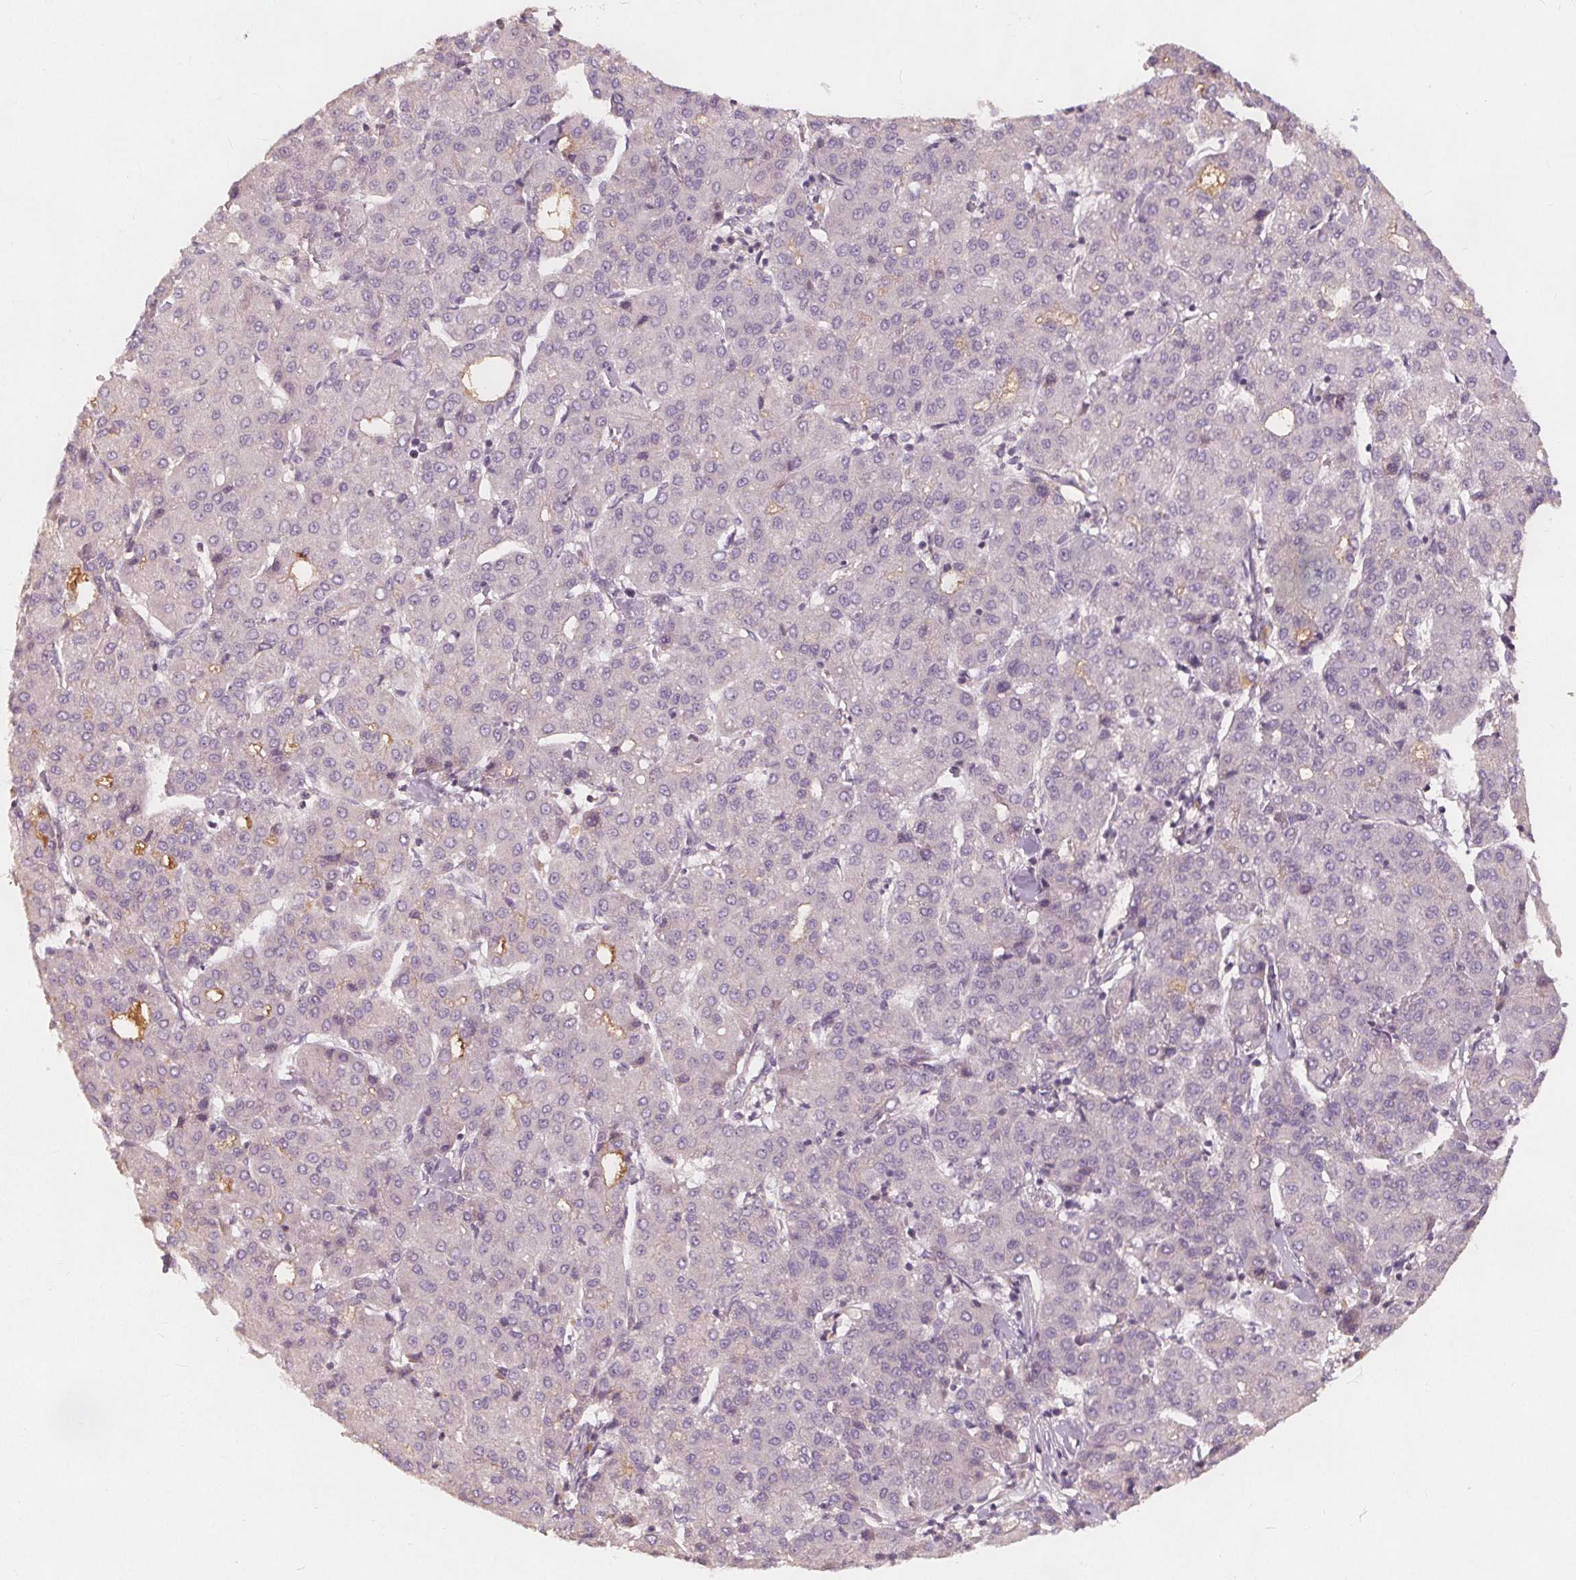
{"staining": {"intensity": "negative", "quantity": "none", "location": "none"}, "tissue": "liver cancer", "cell_type": "Tumor cells", "image_type": "cancer", "snomed": [{"axis": "morphology", "description": "Carcinoma, Hepatocellular, NOS"}, {"axis": "topography", "description": "Liver"}], "caption": "The histopathology image demonstrates no significant expression in tumor cells of liver hepatocellular carcinoma. (Brightfield microscopy of DAB (3,3'-diaminobenzidine) immunohistochemistry (IHC) at high magnification).", "gene": "DRC3", "patient": {"sex": "male", "age": 65}}